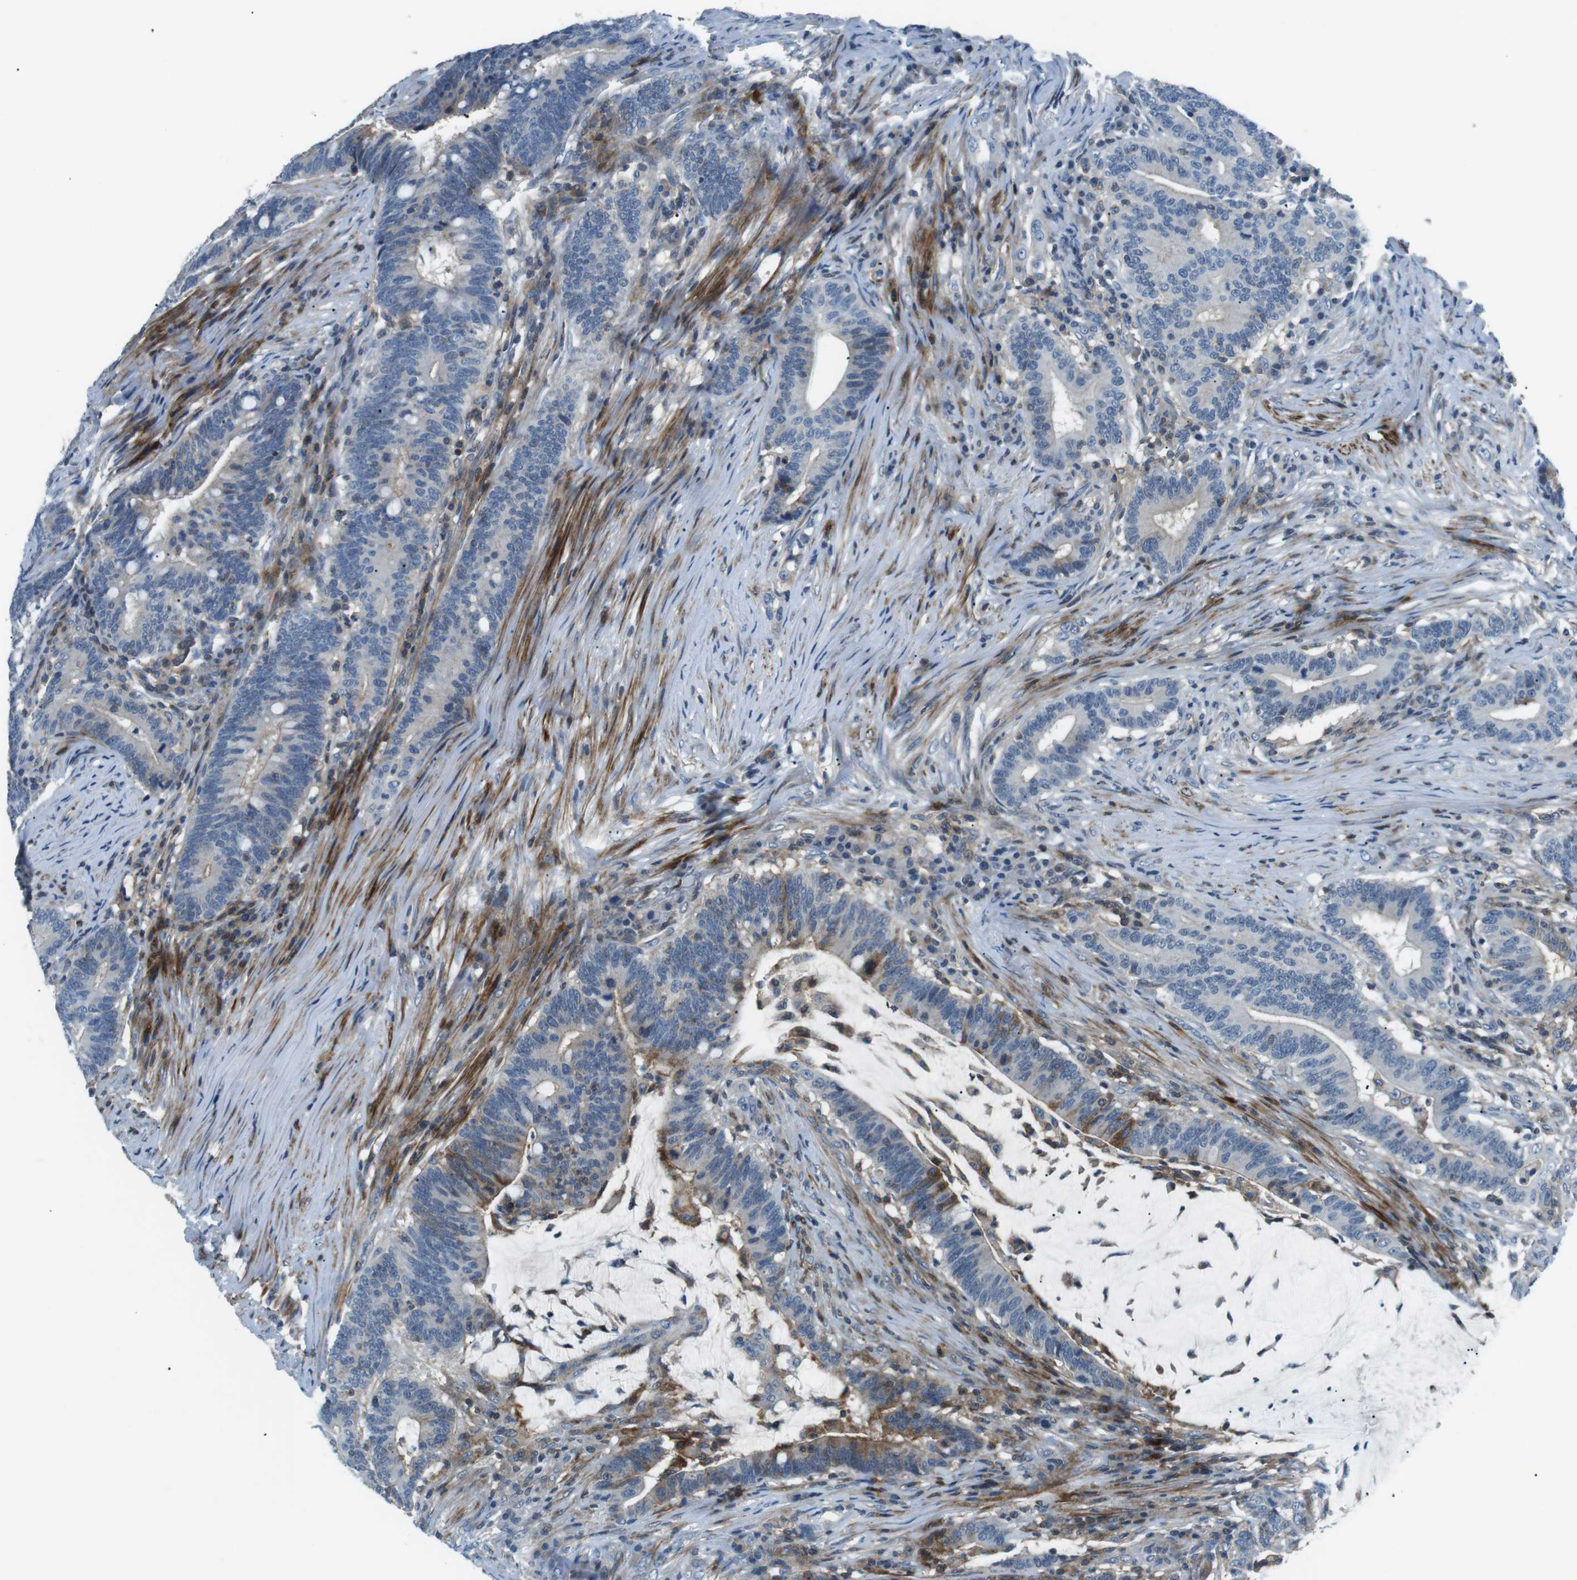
{"staining": {"intensity": "weak", "quantity": "<25%", "location": "cytoplasmic/membranous"}, "tissue": "colorectal cancer", "cell_type": "Tumor cells", "image_type": "cancer", "snomed": [{"axis": "morphology", "description": "Normal tissue, NOS"}, {"axis": "morphology", "description": "Adenocarcinoma, NOS"}, {"axis": "topography", "description": "Colon"}], "caption": "Immunohistochemistry photomicrograph of colorectal cancer (adenocarcinoma) stained for a protein (brown), which demonstrates no expression in tumor cells.", "gene": "ARVCF", "patient": {"sex": "female", "age": 66}}